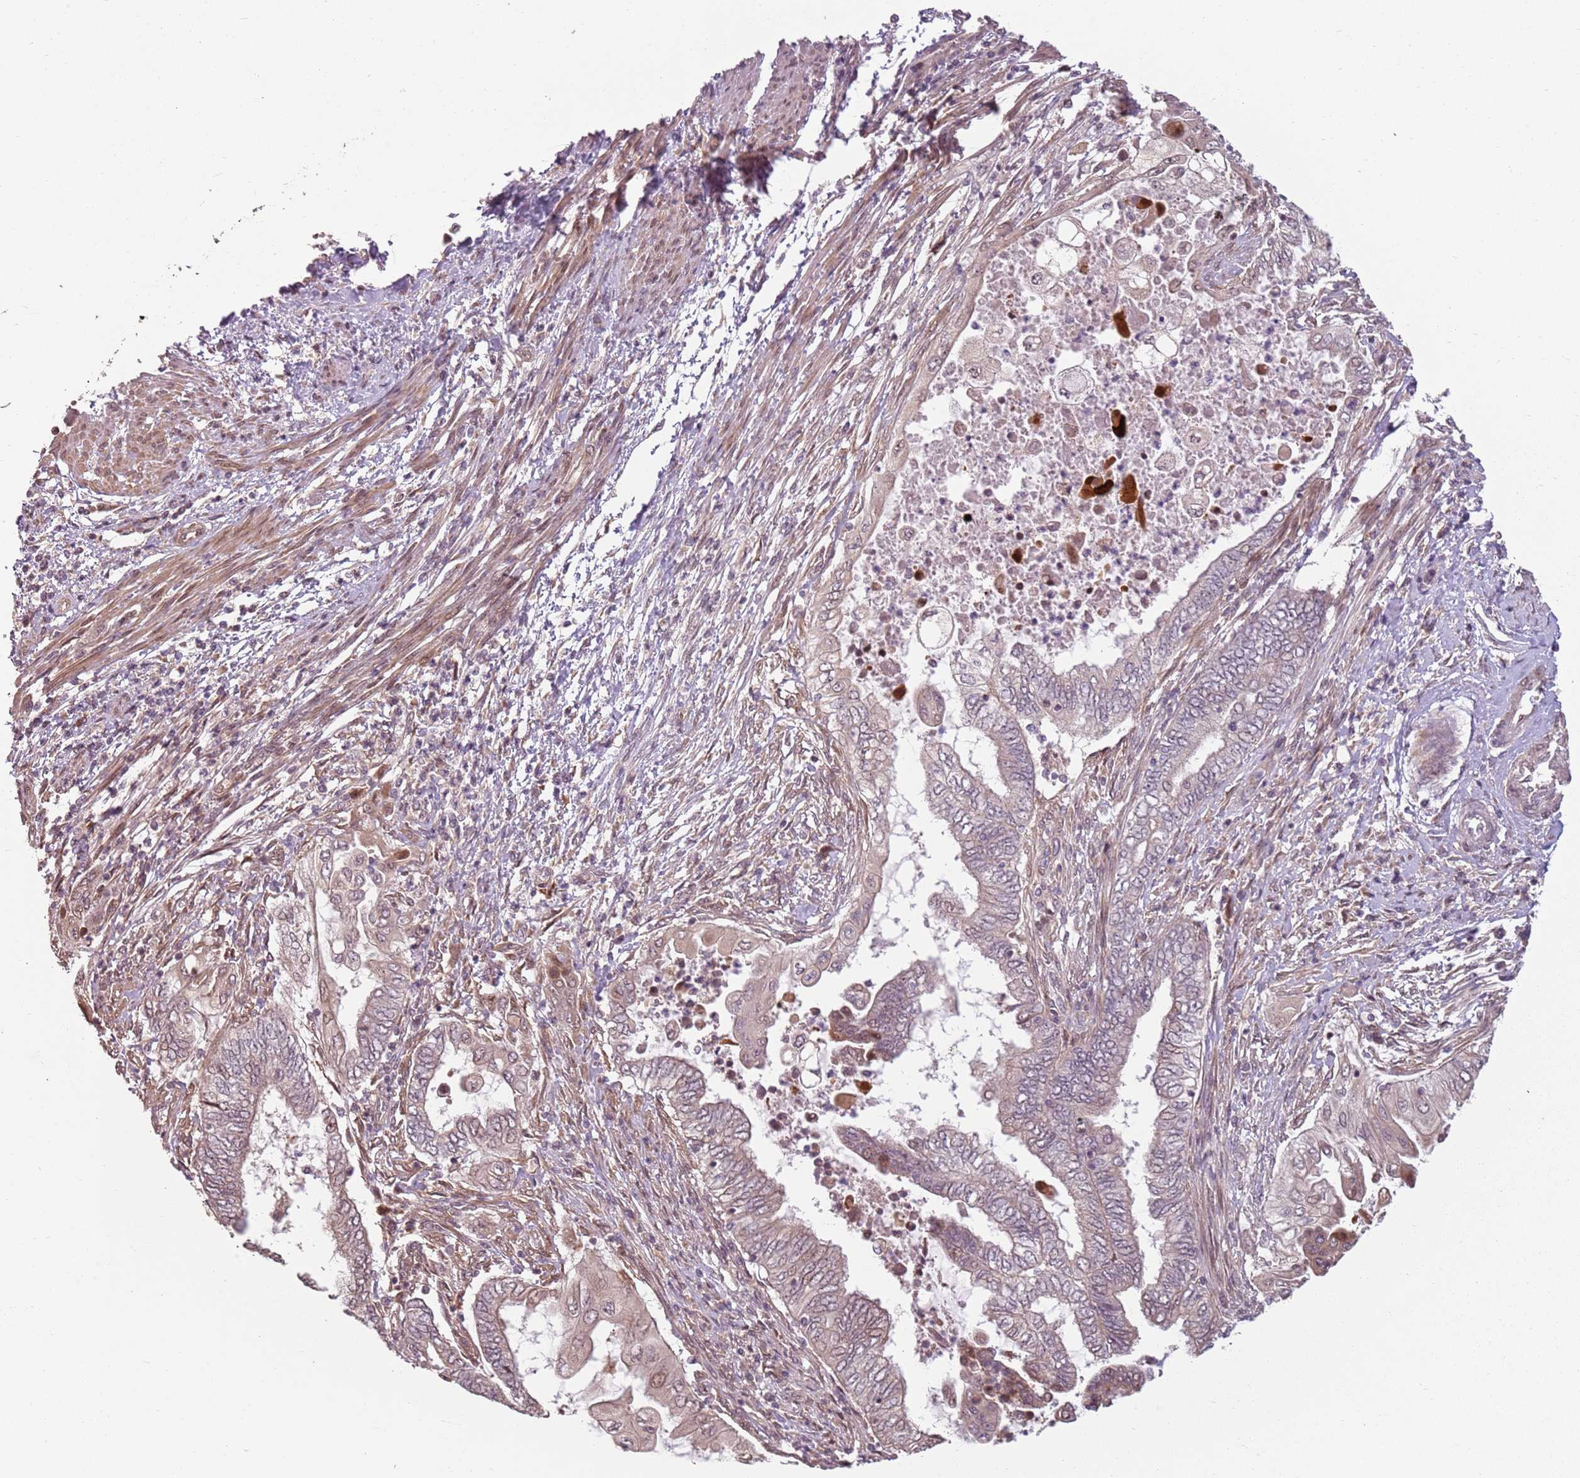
{"staining": {"intensity": "weak", "quantity": "25%-75%", "location": "cytoplasmic/membranous,nuclear"}, "tissue": "endometrial cancer", "cell_type": "Tumor cells", "image_type": "cancer", "snomed": [{"axis": "morphology", "description": "Adenocarcinoma, NOS"}, {"axis": "topography", "description": "Uterus"}, {"axis": "topography", "description": "Endometrium"}], "caption": "Endometrial adenocarcinoma stained for a protein (brown) shows weak cytoplasmic/membranous and nuclear positive staining in about 25%-75% of tumor cells.", "gene": "CHURC1", "patient": {"sex": "female", "age": 70}}